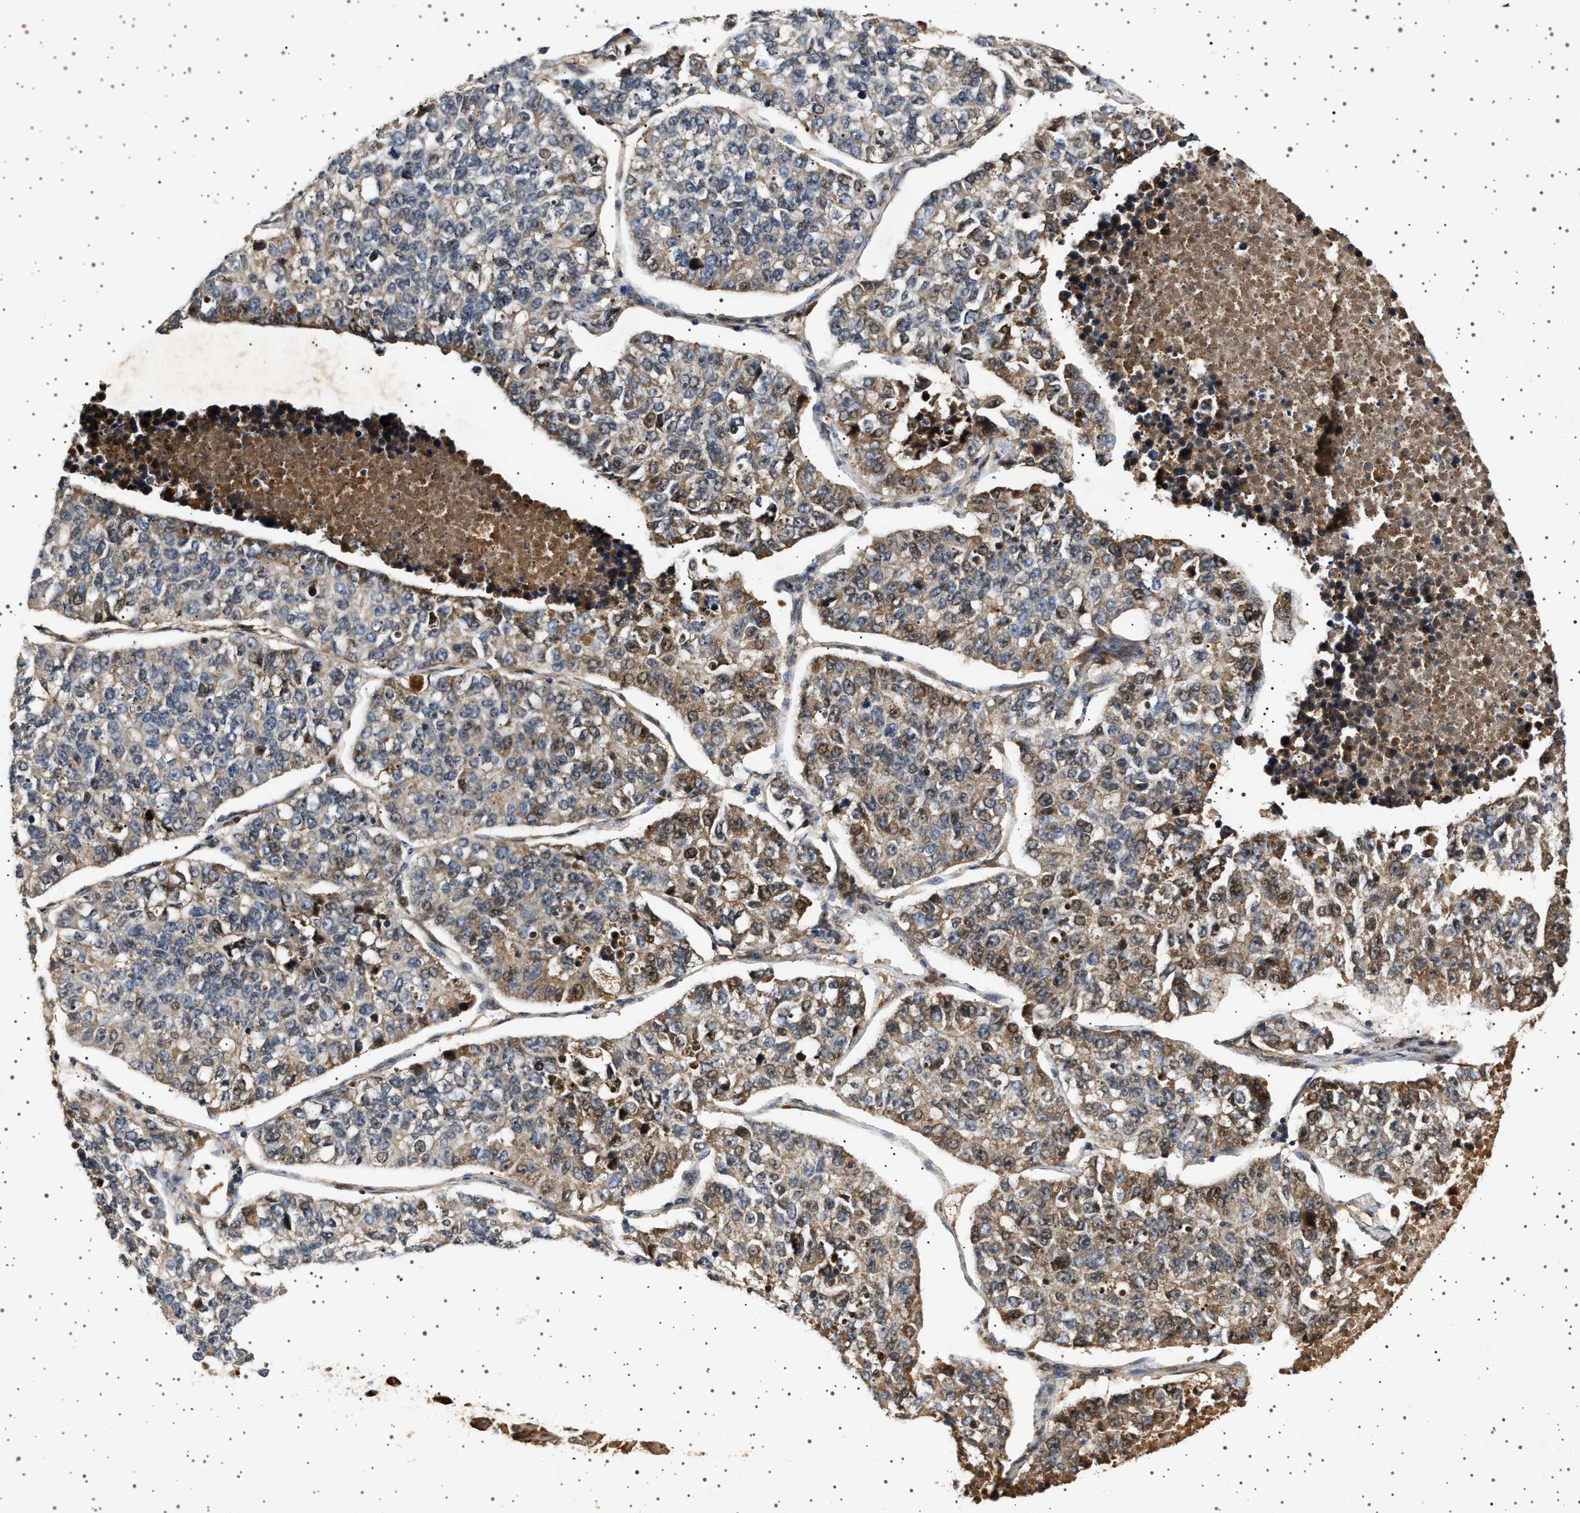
{"staining": {"intensity": "weak", "quantity": "<25%", "location": "cytoplasmic/membranous"}, "tissue": "lung cancer", "cell_type": "Tumor cells", "image_type": "cancer", "snomed": [{"axis": "morphology", "description": "Adenocarcinoma, NOS"}, {"axis": "topography", "description": "Lung"}], "caption": "This is an immunohistochemistry histopathology image of human adenocarcinoma (lung). There is no staining in tumor cells.", "gene": "FICD", "patient": {"sex": "male", "age": 49}}